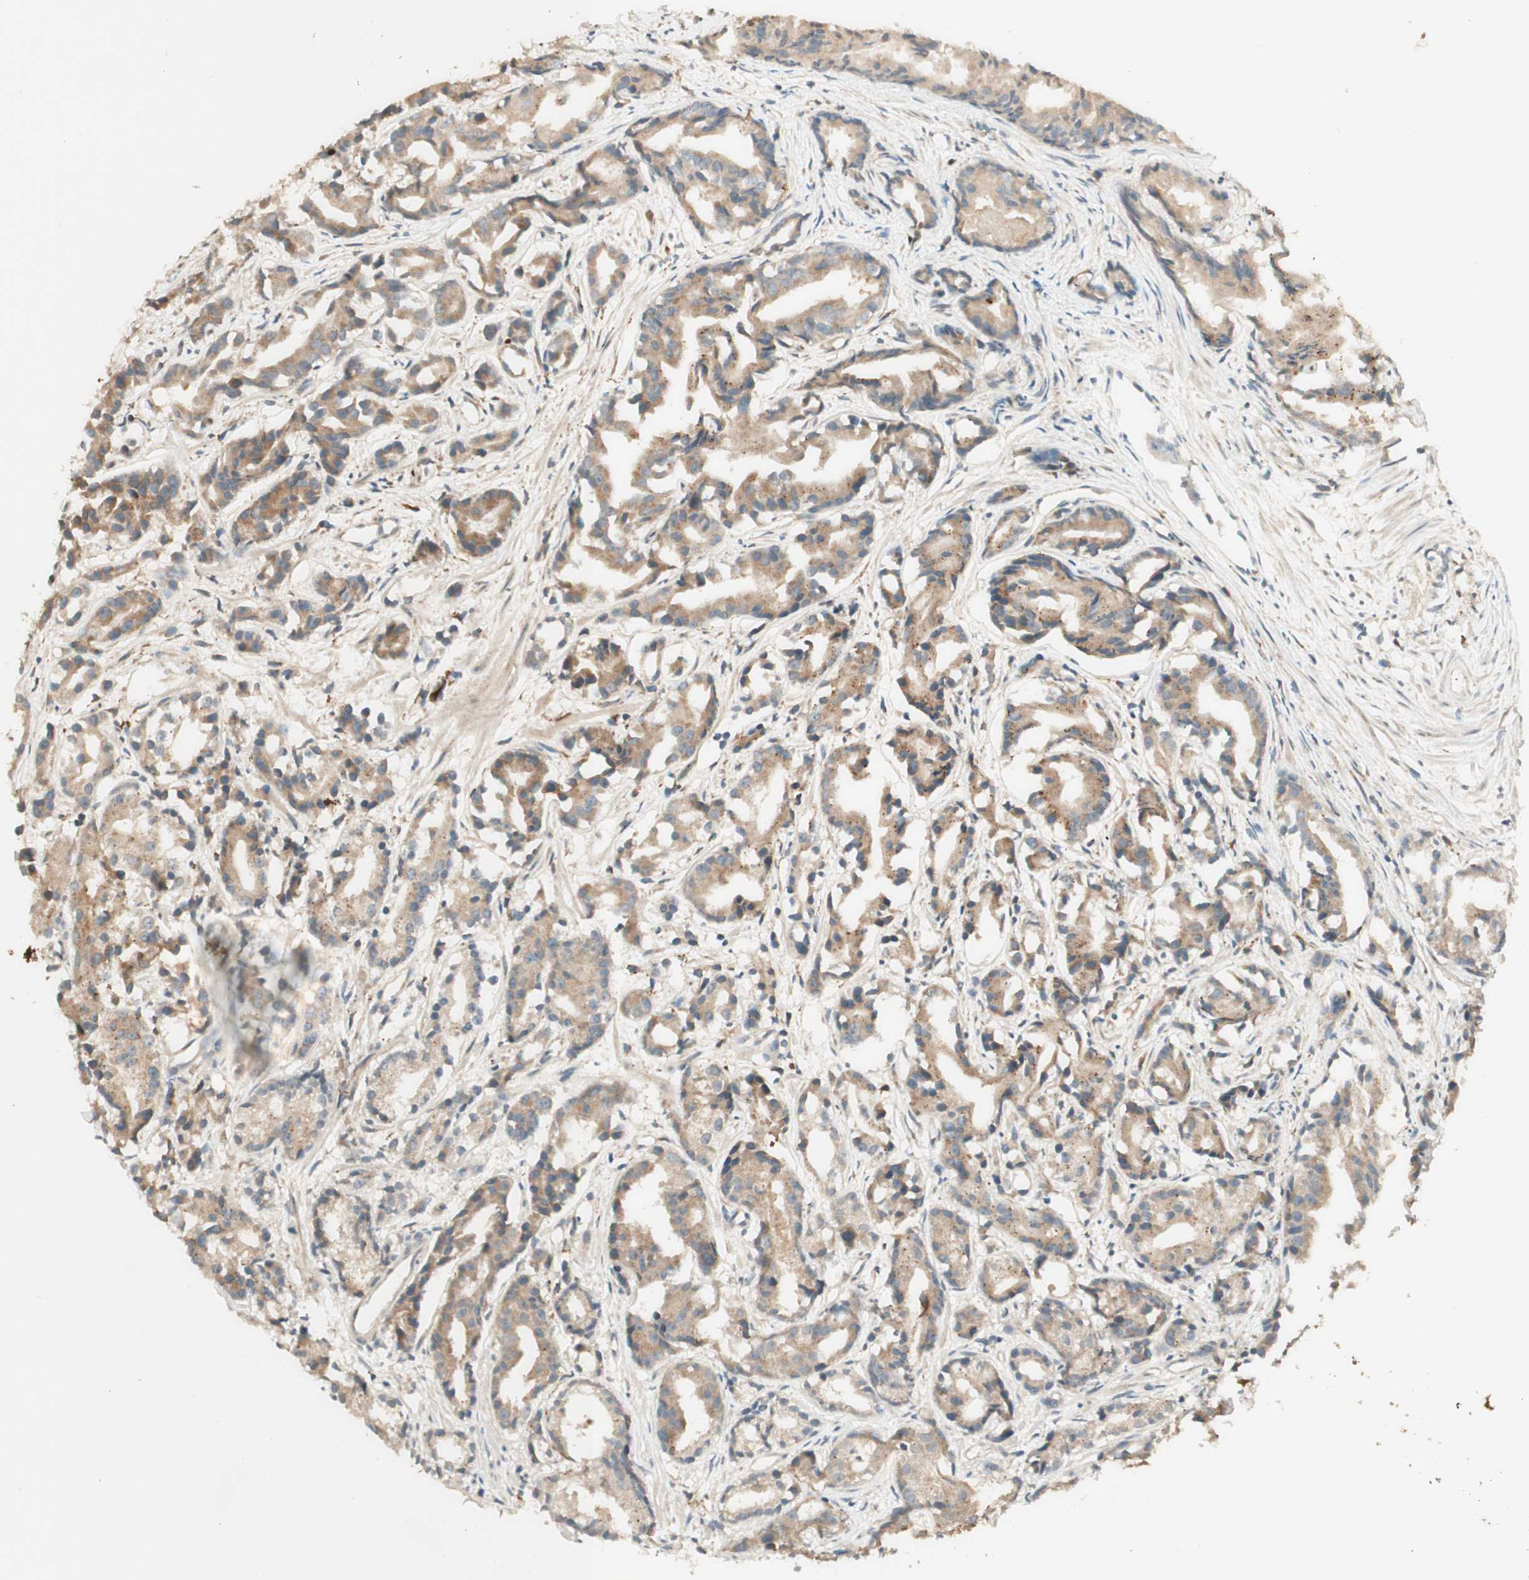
{"staining": {"intensity": "moderate", "quantity": ">75%", "location": "cytoplasmic/membranous"}, "tissue": "prostate cancer", "cell_type": "Tumor cells", "image_type": "cancer", "snomed": [{"axis": "morphology", "description": "Adenocarcinoma, Low grade"}, {"axis": "topography", "description": "Prostate"}], "caption": "Immunohistochemistry (IHC) of human low-grade adenocarcinoma (prostate) displays medium levels of moderate cytoplasmic/membranous expression in approximately >75% of tumor cells. (Brightfield microscopy of DAB IHC at high magnification).", "gene": "CLCN2", "patient": {"sex": "male", "age": 72}}